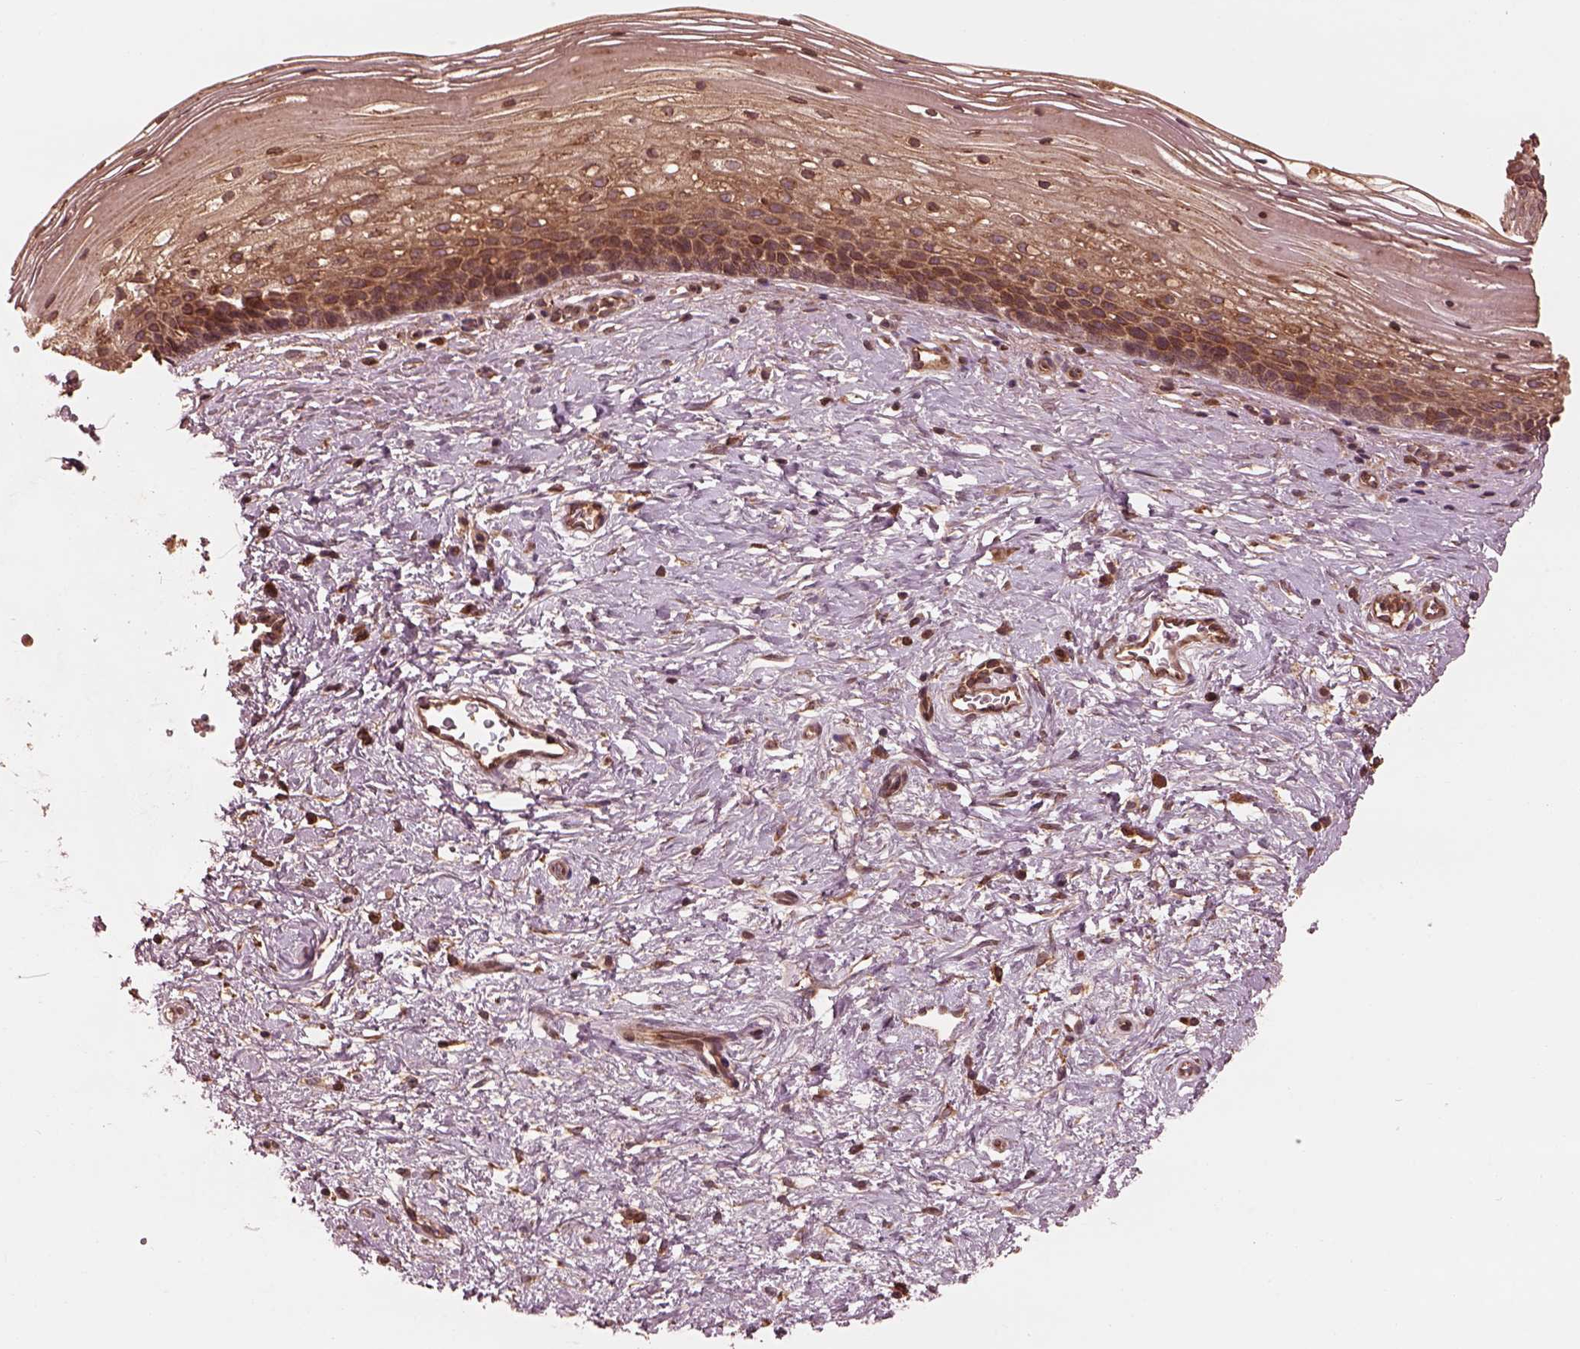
{"staining": {"intensity": "moderate", "quantity": ">75%", "location": "cytoplasmic/membranous"}, "tissue": "cervix", "cell_type": "Glandular cells", "image_type": "normal", "snomed": [{"axis": "morphology", "description": "Normal tissue, NOS"}, {"axis": "topography", "description": "Cervix"}], "caption": "Cervix stained with a brown dye demonstrates moderate cytoplasmic/membranous positive staining in about >75% of glandular cells.", "gene": "PIK3R2", "patient": {"sex": "female", "age": 34}}